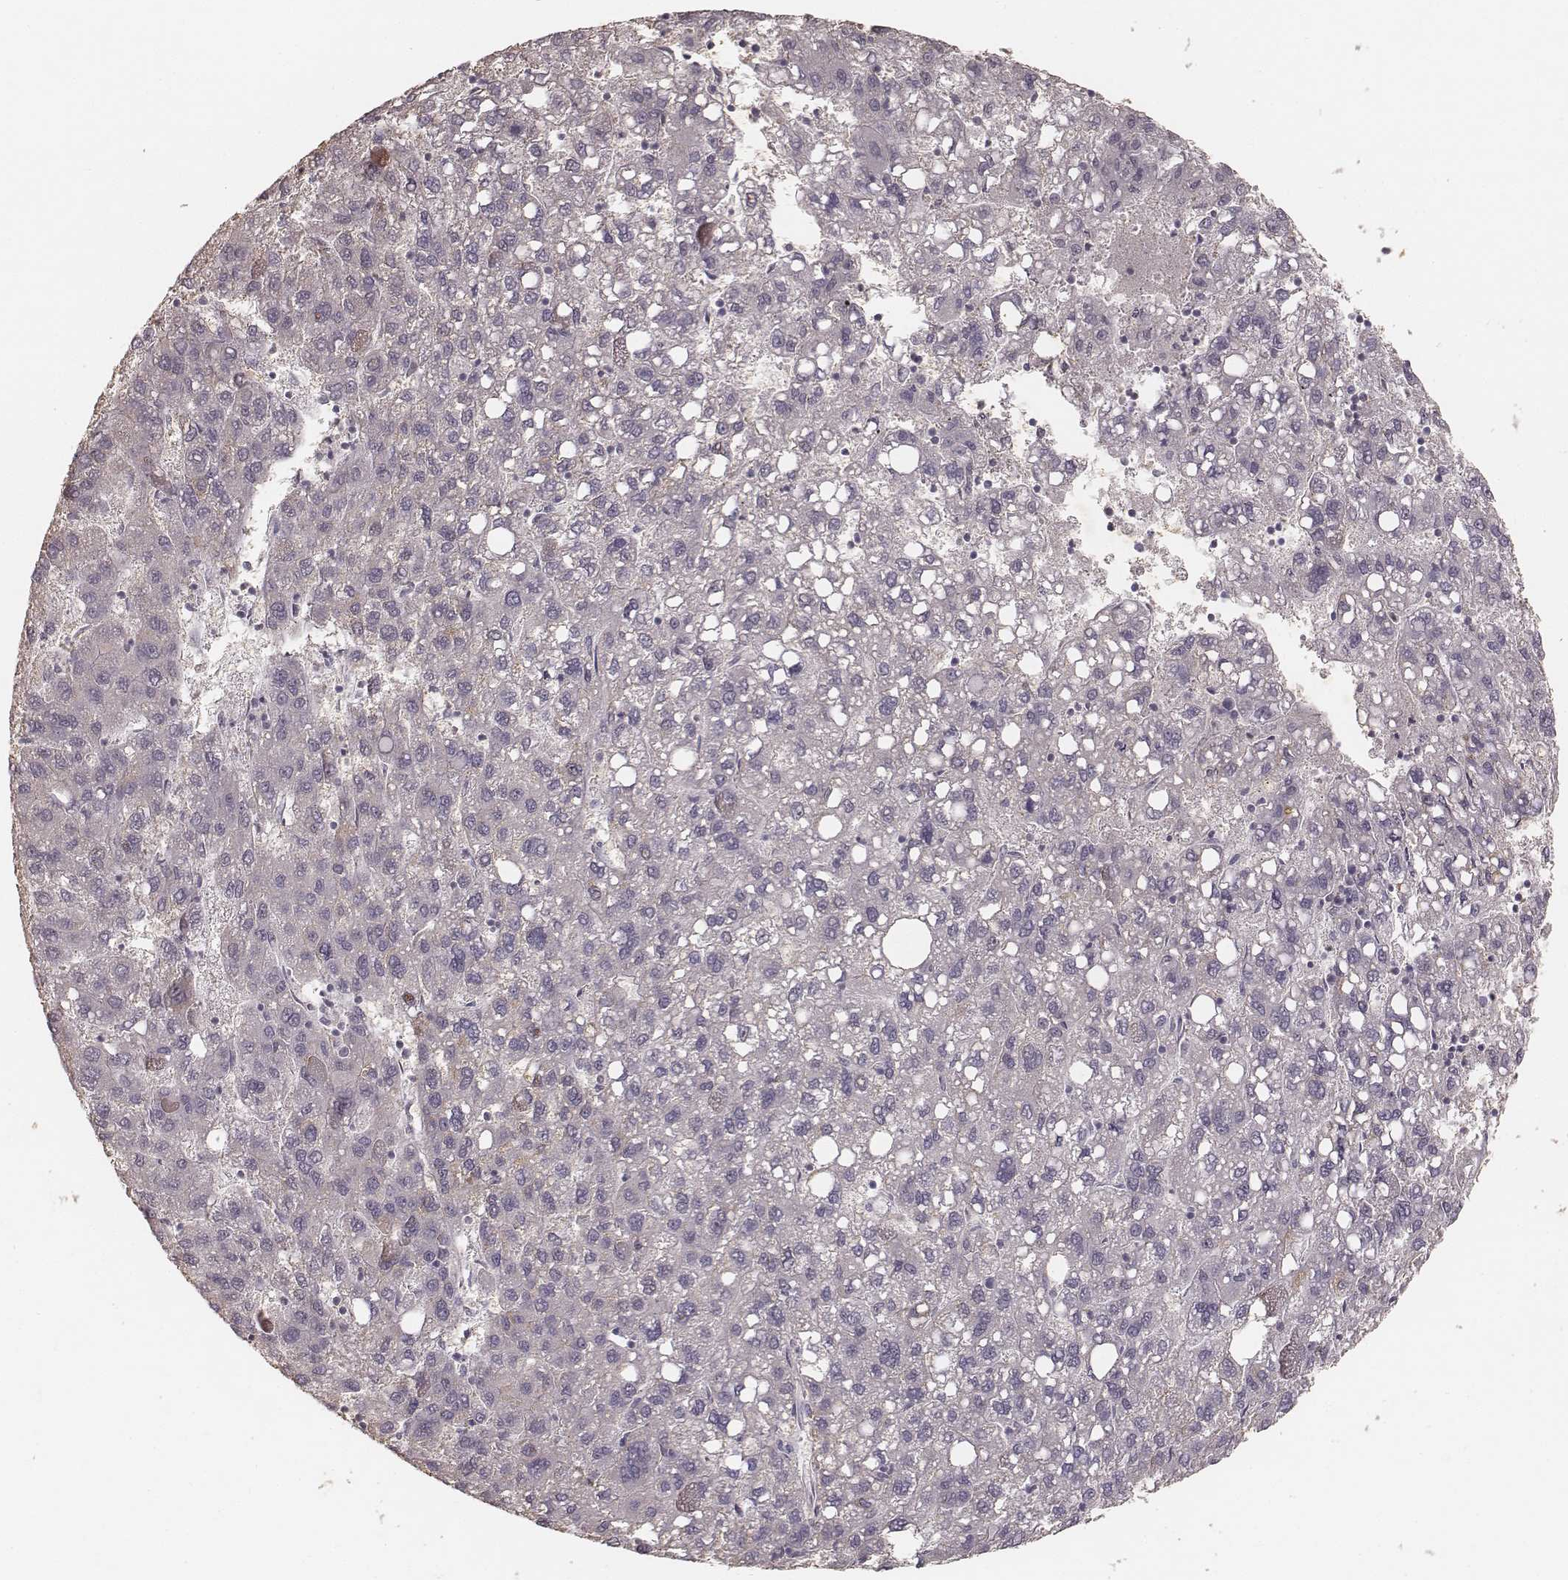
{"staining": {"intensity": "negative", "quantity": "none", "location": "none"}, "tissue": "liver cancer", "cell_type": "Tumor cells", "image_type": "cancer", "snomed": [{"axis": "morphology", "description": "Carcinoma, Hepatocellular, NOS"}, {"axis": "topography", "description": "Liver"}], "caption": "A photomicrograph of human liver hepatocellular carcinoma is negative for staining in tumor cells. (DAB (3,3'-diaminobenzidine) immunohistochemistry (IHC), high magnification).", "gene": "MADCAM1", "patient": {"sex": "female", "age": 82}}